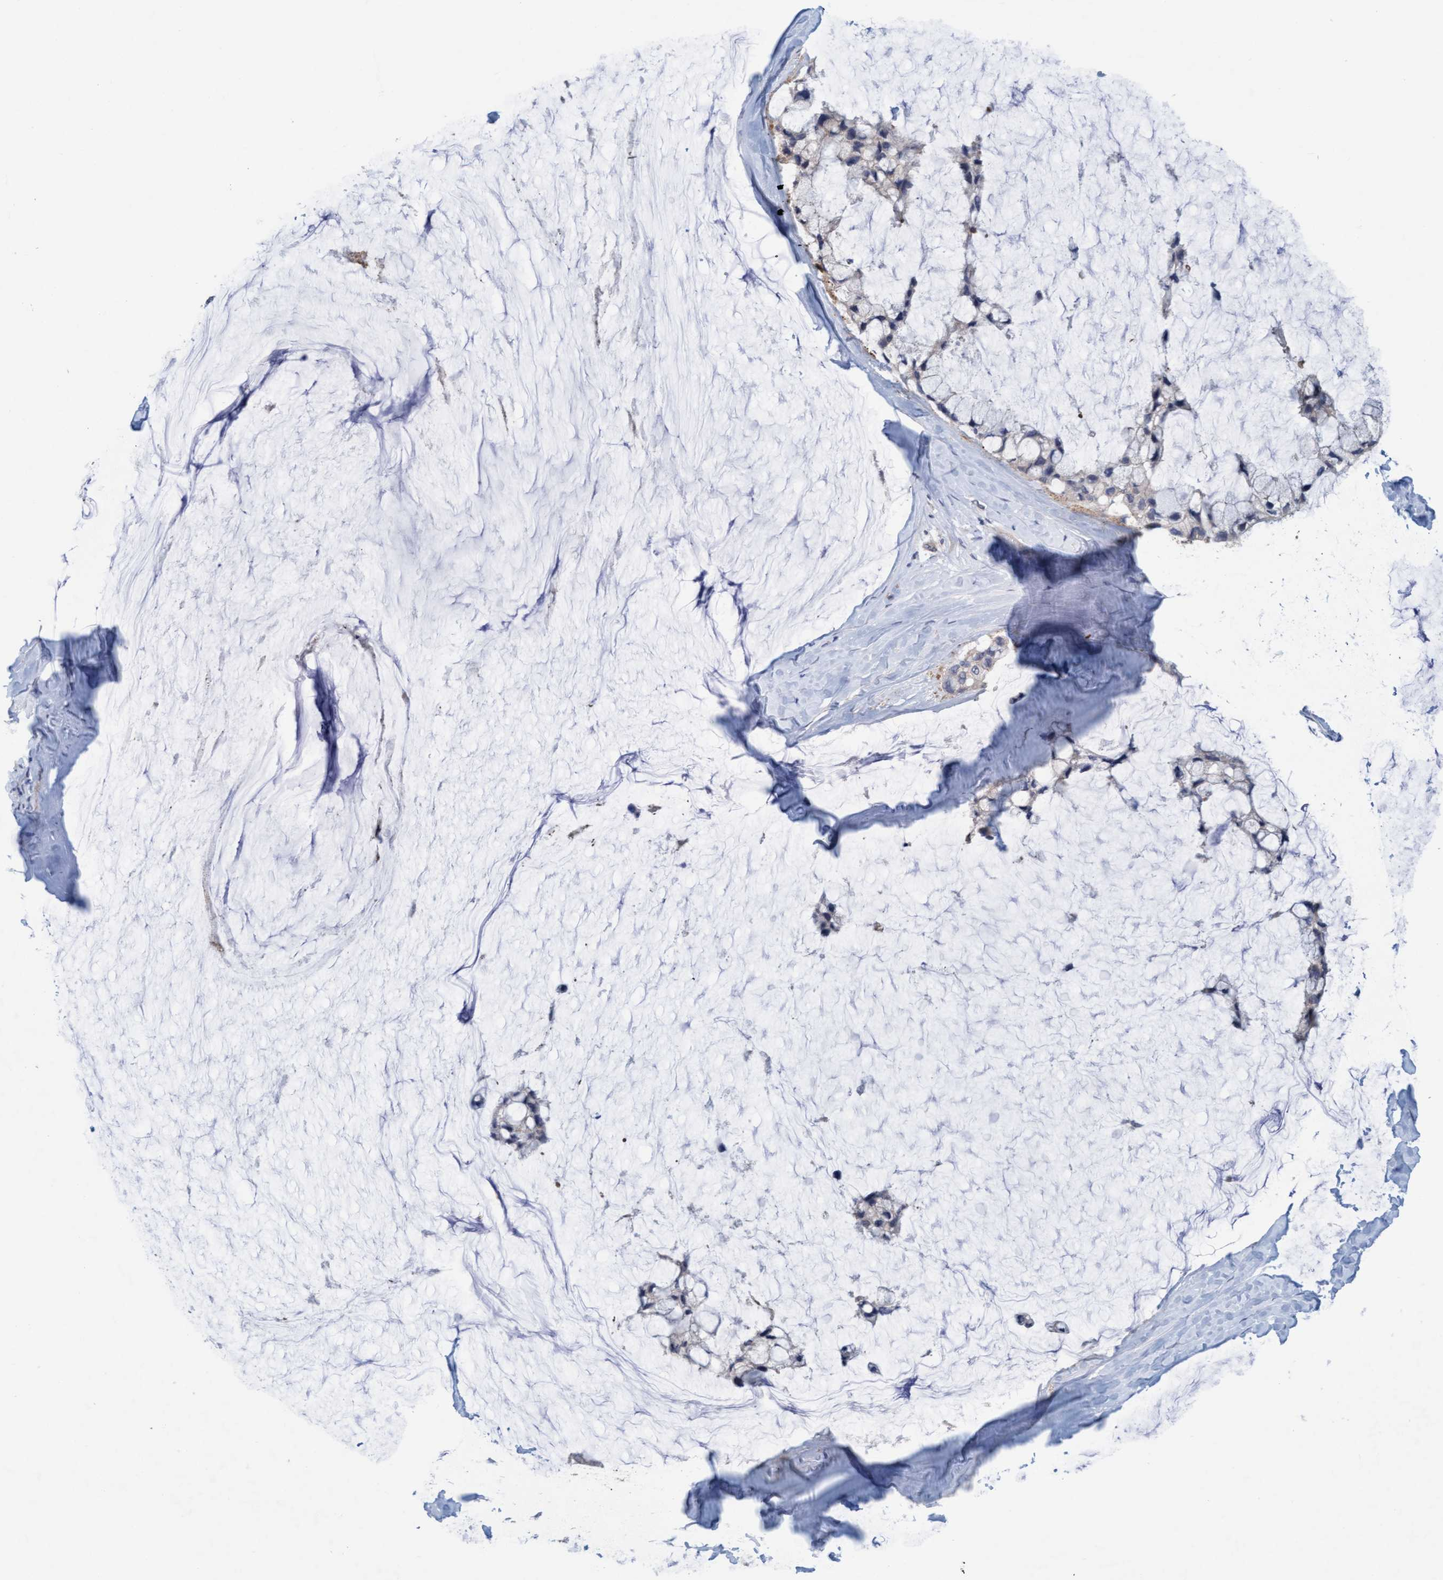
{"staining": {"intensity": "negative", "quantity": "none", "location": "none"}, "tissue": "ovarian cancer", "cell_type": "Tumor cells", "image_type": "cancer", "snomed": [{"axis": "morphology", "description": "Cystadenocarcinoma, mucinous, NOS"}, {"axis": "topography", "description": "Ovary"}], "caption": "Human ovarian cancer stained for a protein using immunohistochemistry reveals no staining in tumor cells.", "gene": "KLHL25", "patient": {"sex": "female", "age": 39}}